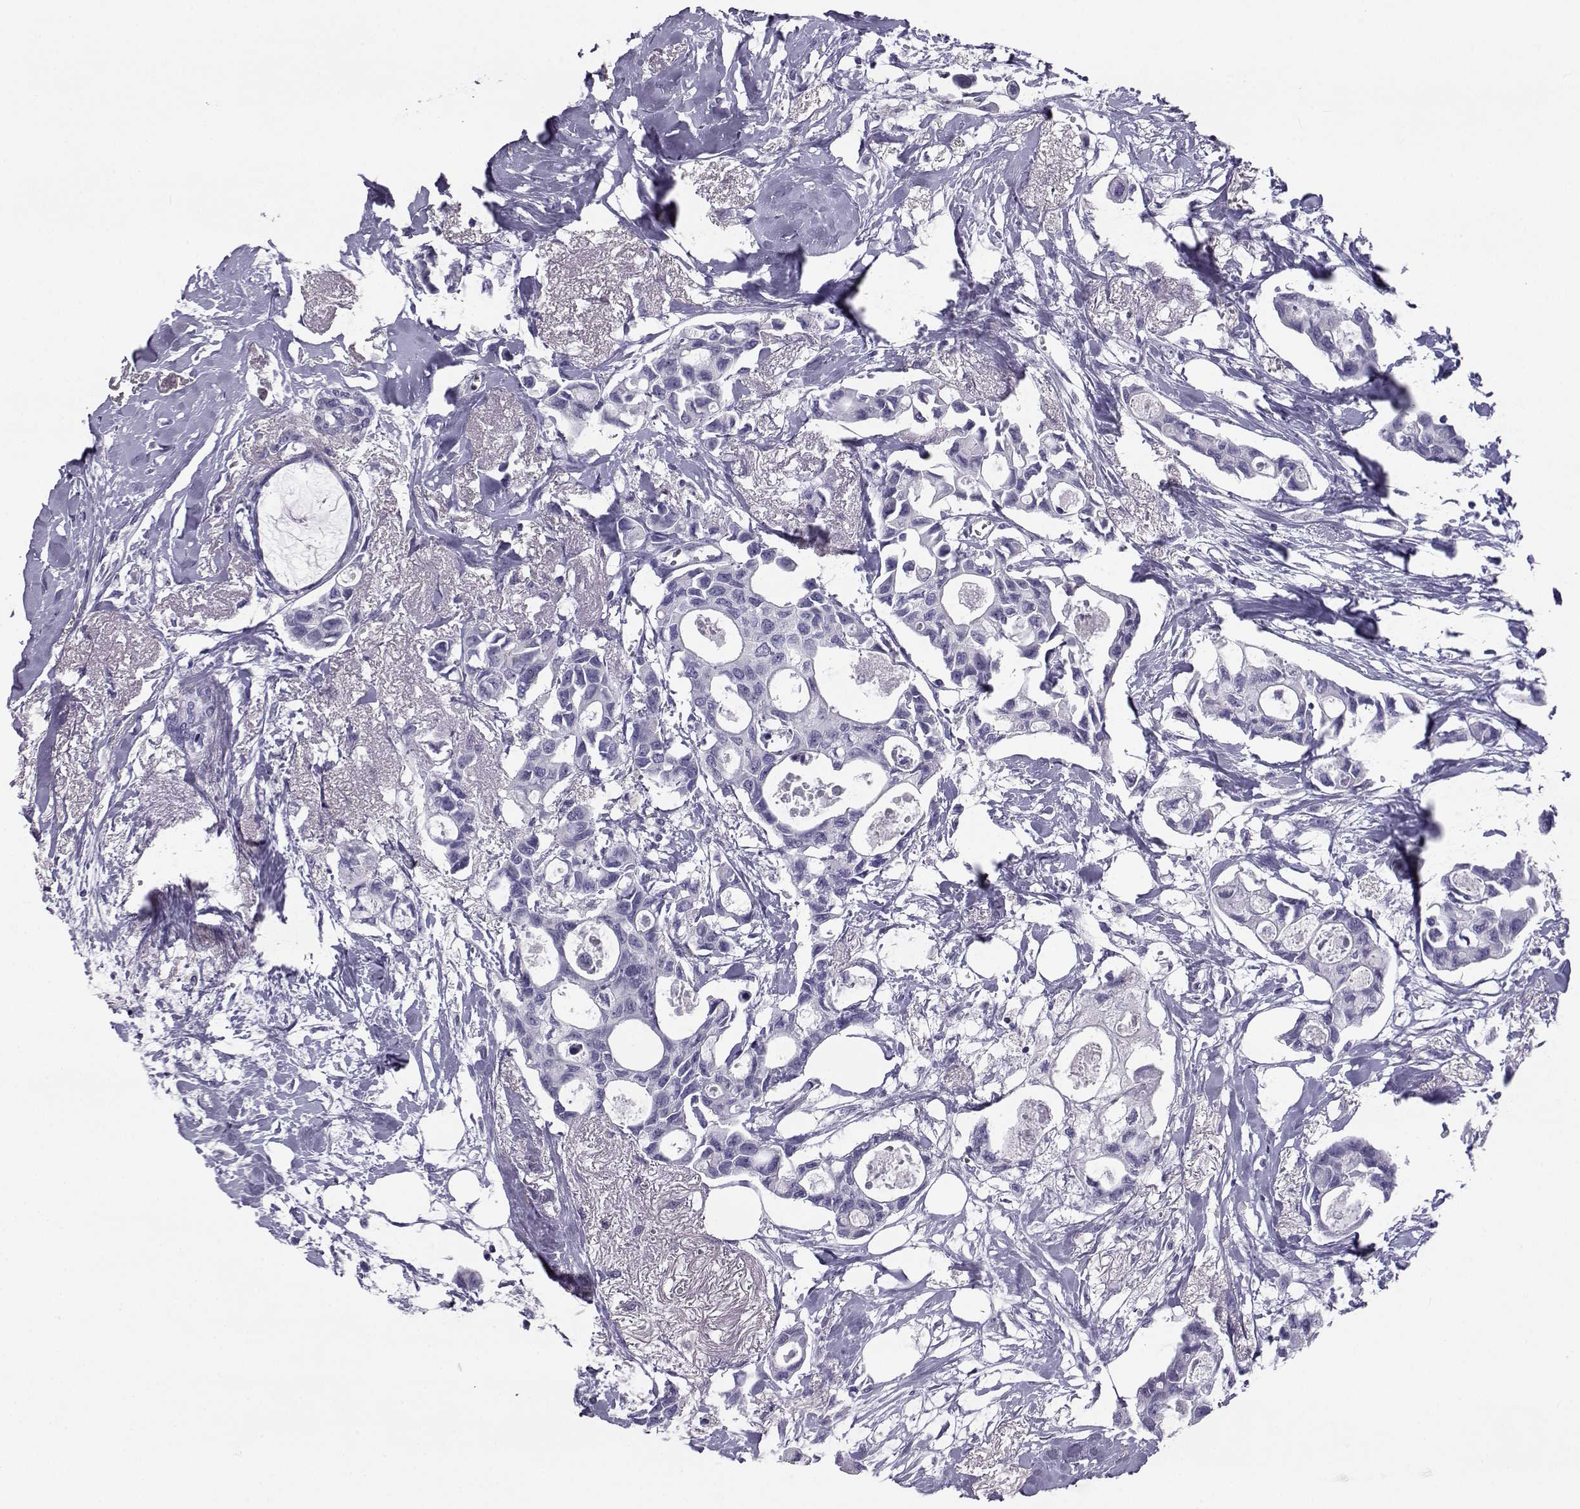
{"staining": {"intensity": "negative", "quantity": "none", "location": "none"}, "tissue": "breast cancer", "cell_type": "Tumor cells", "image_type": "cancer", "snomed": [{"axis": "morphology", "description": "Duct carcinoma"}, {"axis": "topography", "description": "Breast"}], "caption": "Immunohistochemistry of infiltrating ductal carcinoma (breast) shows no expression in tumor cells.", "gene": "PCSK1N", "patient": {"sex": "female", "age": 83}}